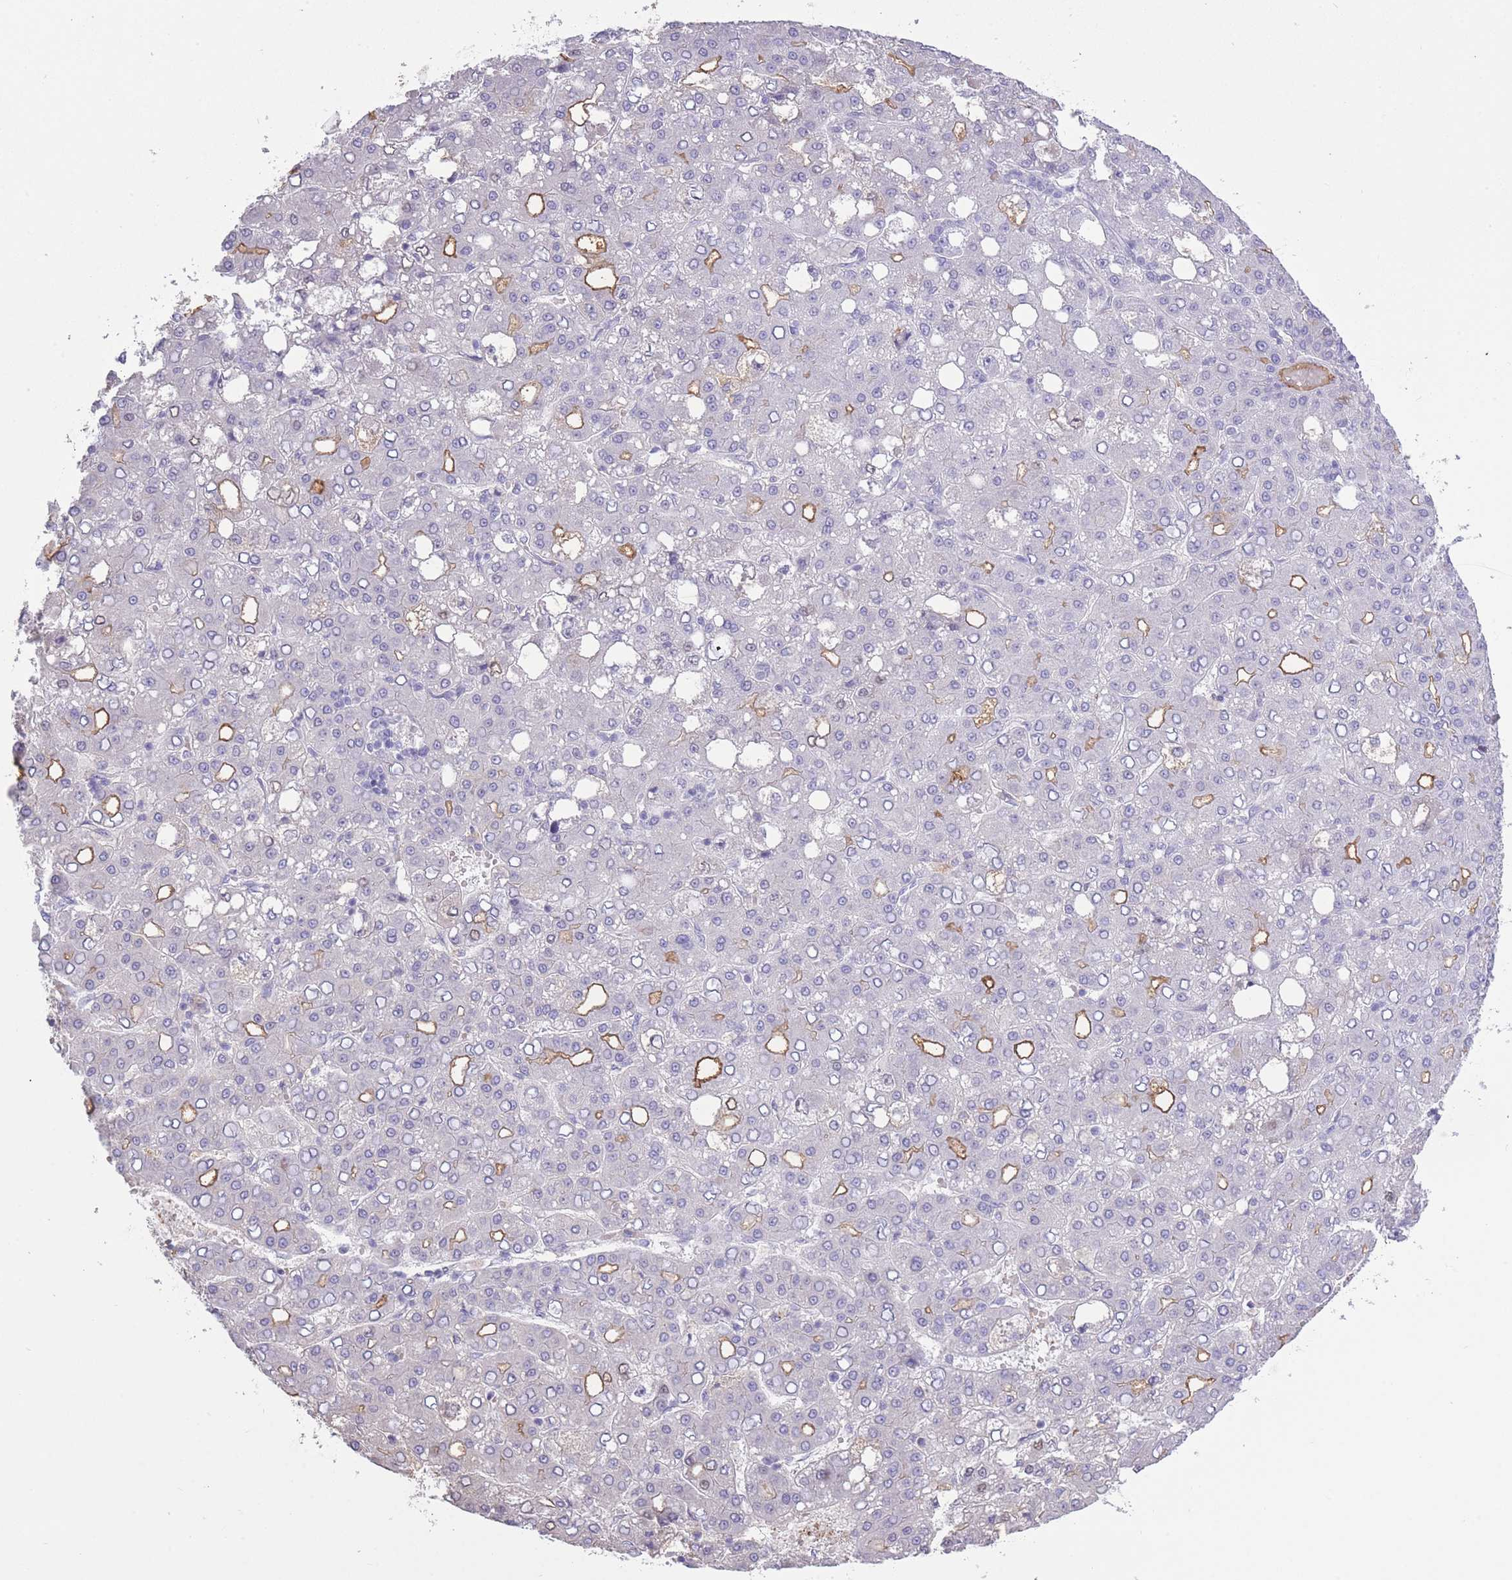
{"staining": {"intensity": "moderate", "quantity": "<25%", "location": "cytoplasmic/membranous"}, "tissue": "liver cancer", "cell_type": "Tumor cells", "image_type": "cancer", "snomed": [{"axis": "morphology", "description": "Carcinoma, Hepatocellular, NOS"}, {"axis": "topography", "description": "Liver"}], "caption": "A micrograph showing moderate cytoplasmic/membranous expression in approximately <25% of tumor cells in liver hepatocellular carcinoma, as visualized by brown immunohistochemical staining.", "gene": "AP3S2", "patient": {"sex": "male", "age": 65}}